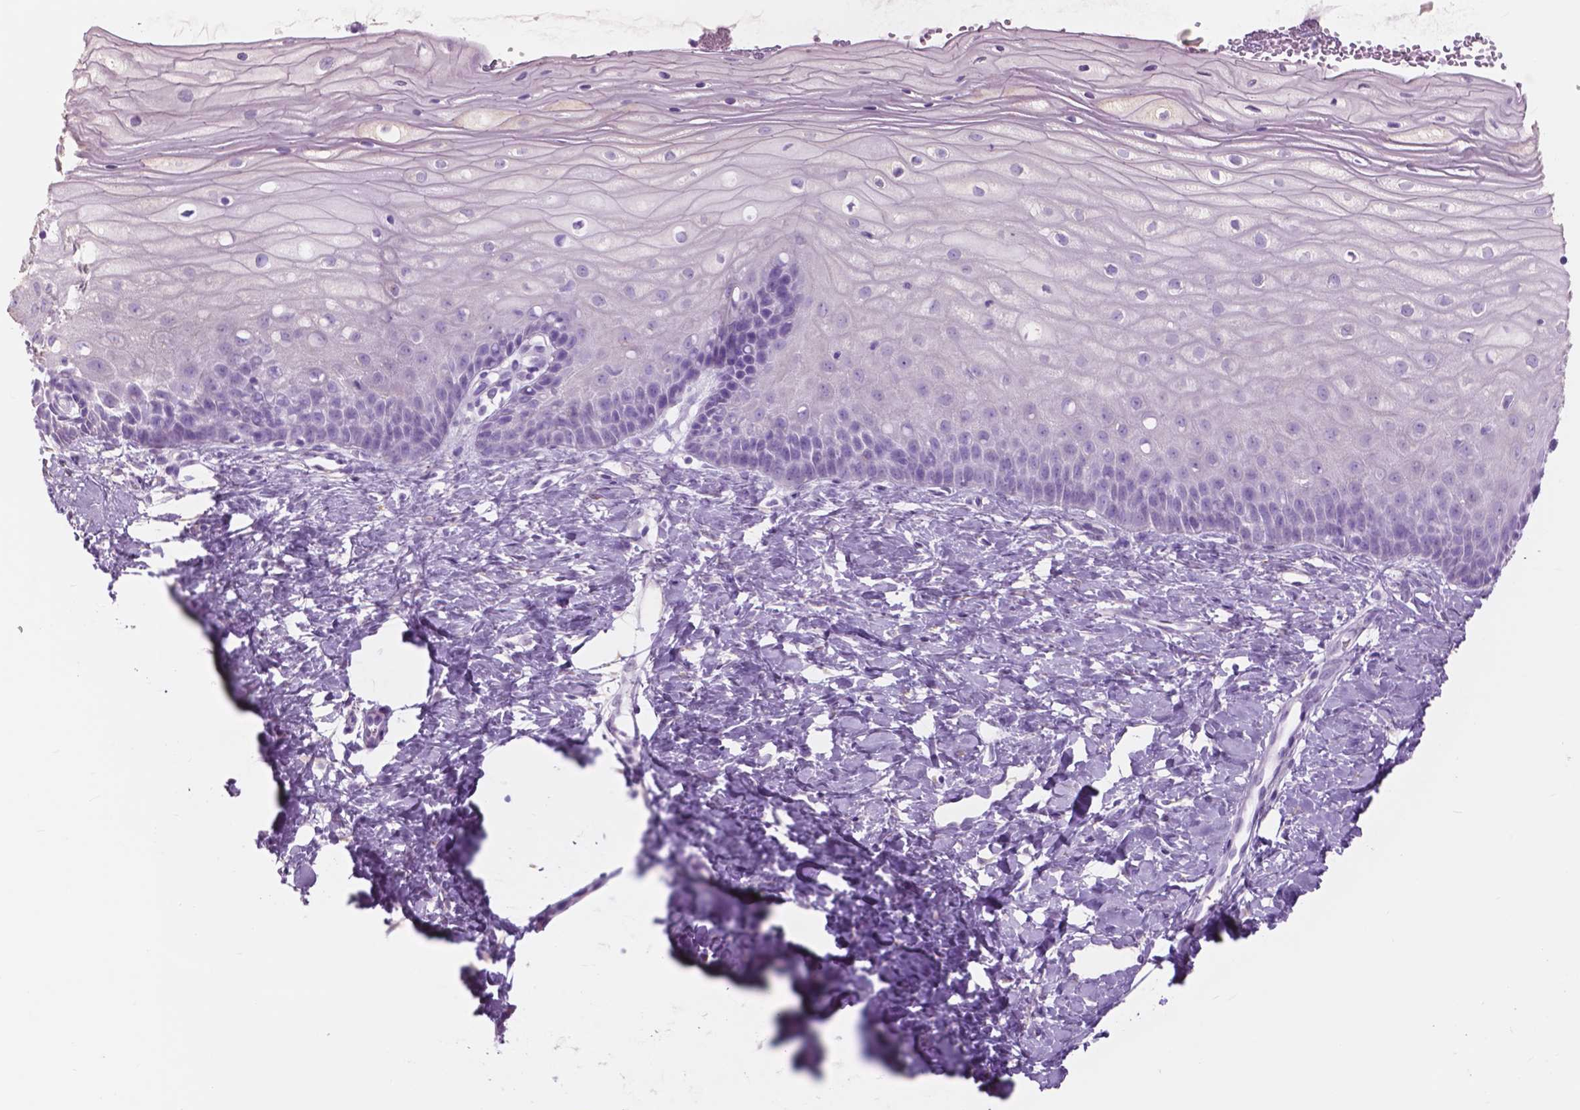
{"staining": {"intensity": "negative", "quantity": "none", "location": "none"}, "tissue": "cervix", "cell_type": "Glandular cells", "image_type": "normal", "snomed": [{"axis": "morphology", "description": "Normal tissue, NOS"}, {"axis": "topography", "description": "Cervix"}], "caption": "Histopathology image shows no protein staining in glandular cells of normal cervix.", "gene": "FXYD2", "patient": {"sex": "female", "age": 37}}